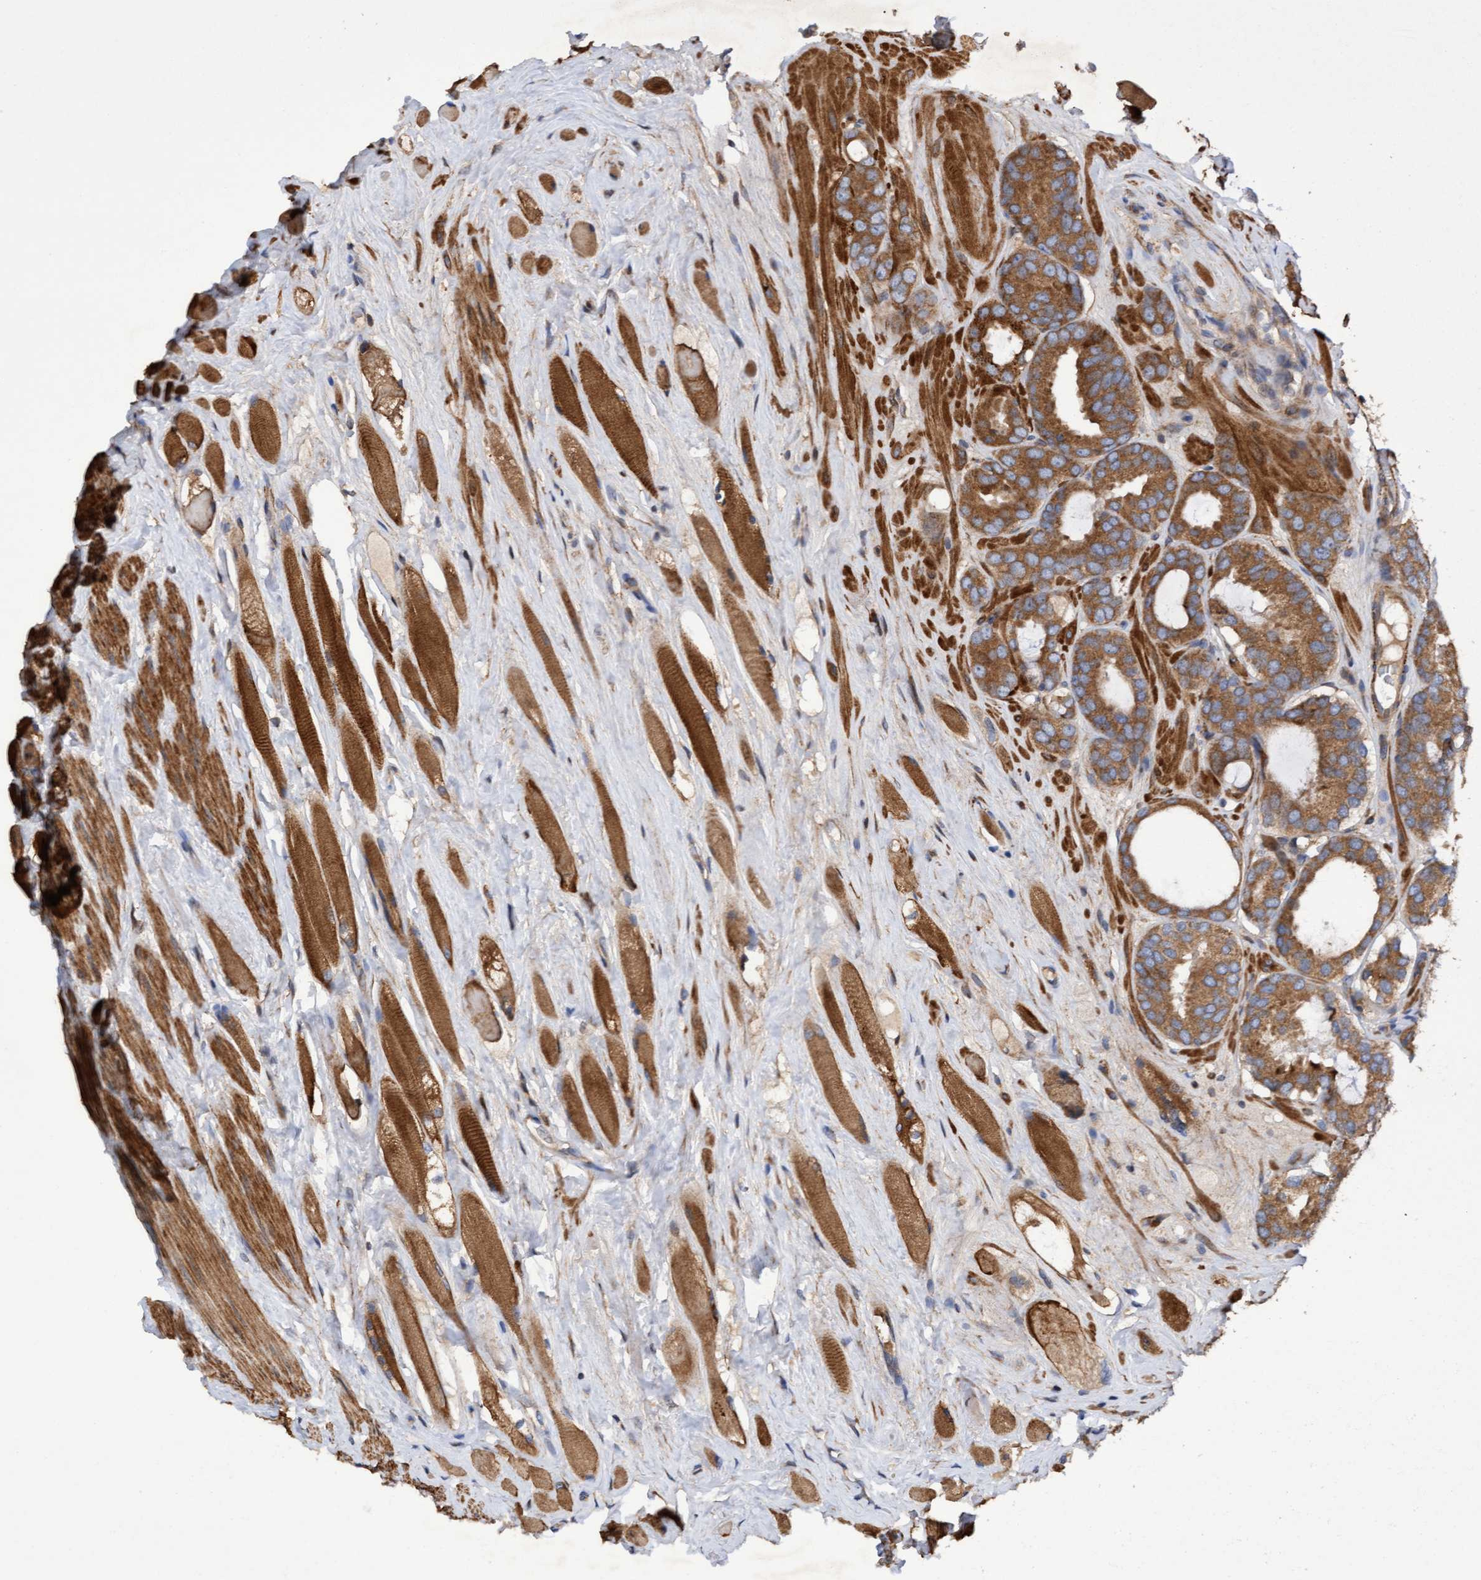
{"staining": {"intensity": "moderate", "quantity": ">75%", "location": "cytoplasmic/membranous"}, "tissue": "prostate cancer", "cell_type": "Tumor cells", "image_type": "cancer", "snomed": [{"axis": "morphology", "description": "Adenocarcinoma, Low grade"}, {"axis": "topography", "description": "Prostate"}], "caption": "About >75% of tumor cells in prostate adenocarcinoma (low-grade) reveal moderate cytoplasmic/membranous protein staining as visualized by brown immunohistochemical staining.", "gene": "ELP5", "patient": {"sex": "male", "age": 69}}